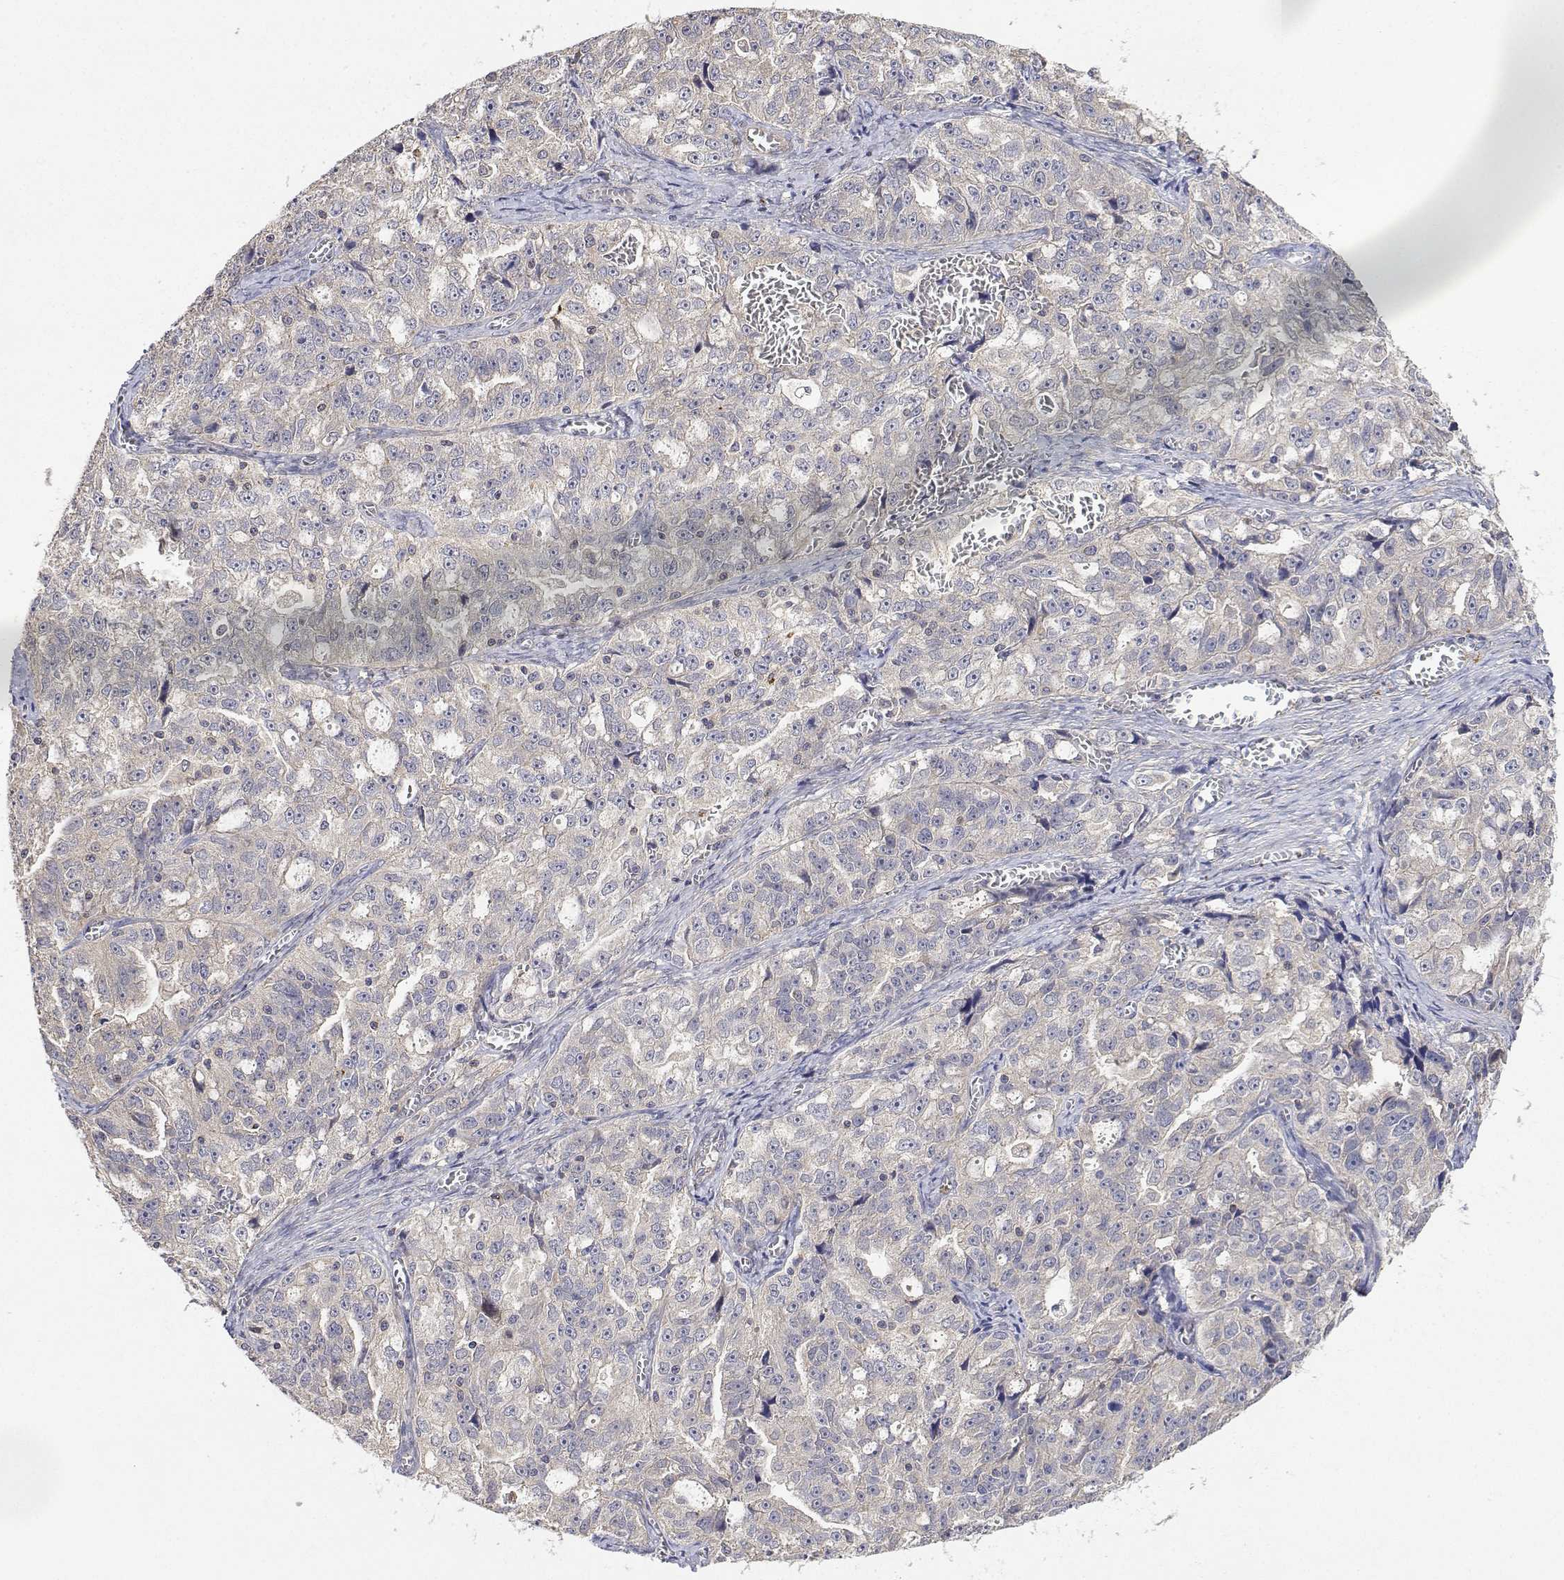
{"staining": {"intensity": "negative", "quantity": "none", "location": "none"}, "tissue": "ovarian cancer", "cell_type": "Tumor cells", "image_type": "cancer", "snomed": [{"axis": "morphology", "description": "Cystadenocarcinoma, serous, NOS"}, {"axis": "topography", "description": "Ovary"}], "caption": "High power microscopy micrograph of an immunohistochemistry photomicrograph of serous cystadenocarcinoma (ovarian), revealing no significant positivity in tumor cells.", "gene": "LONRF3", "patient": {"sex": "female", "age": 51}}